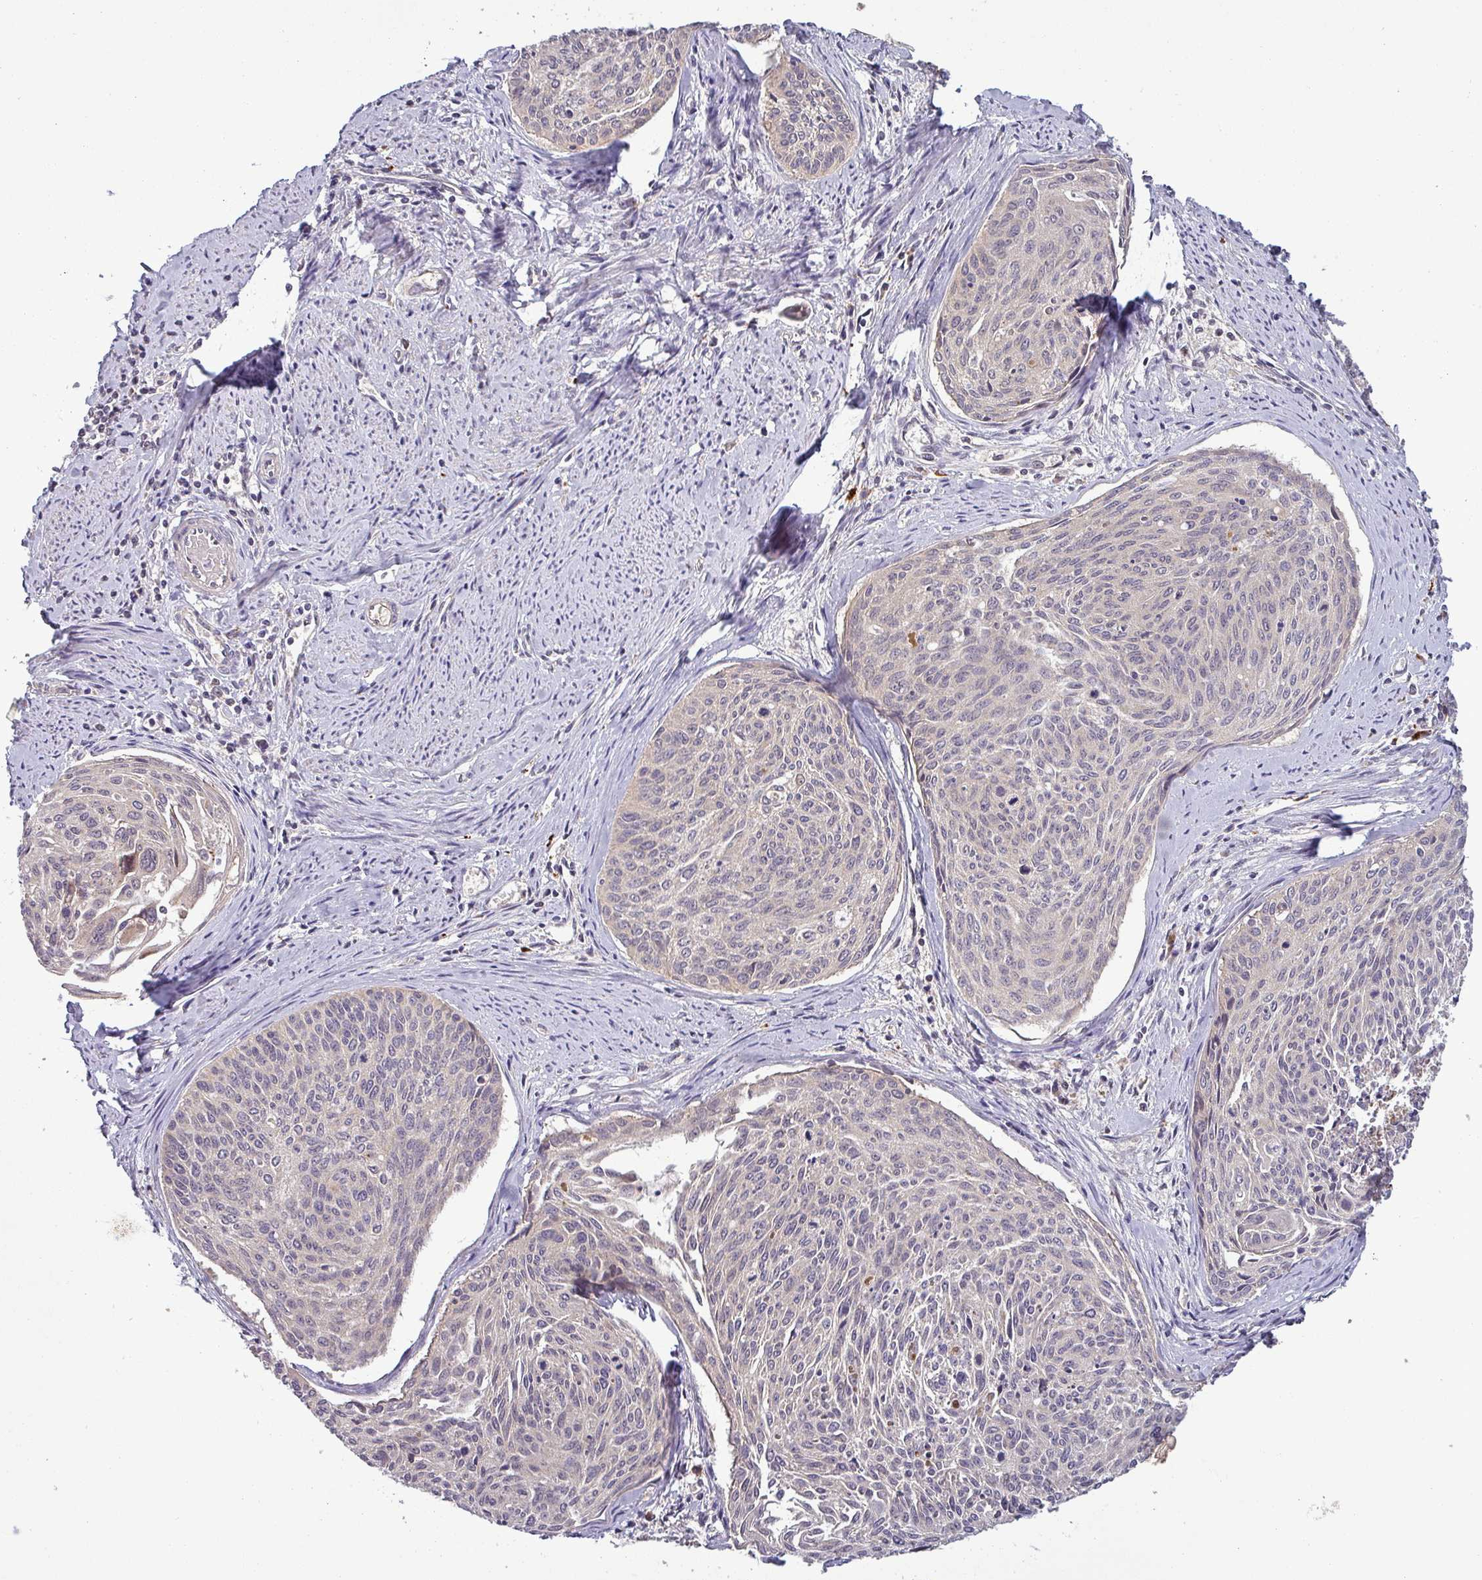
{"staining": {"intensity": "moderate", "quantity": "<25%", "location": "nuclear"}, "tissue": "cervical cancer", "cell_type": "Tumor cells", "image_type": "cancer", "snomed": [{"axis": "morphology", "description": "Squamous cell carcinoma, NOS"}, {"axis": "topography", "description": "Cervix"}], "caption": "High-magnification brightfield microscopy of cervical cancer stained with DAB (brown) and counterstained with hematoxylin (blue). tumor cells exhibit moderate nuclear expression is identified in about<25% of cells.", "gene": "PUS1", "patient": {"sex": "female", "age": 55}}